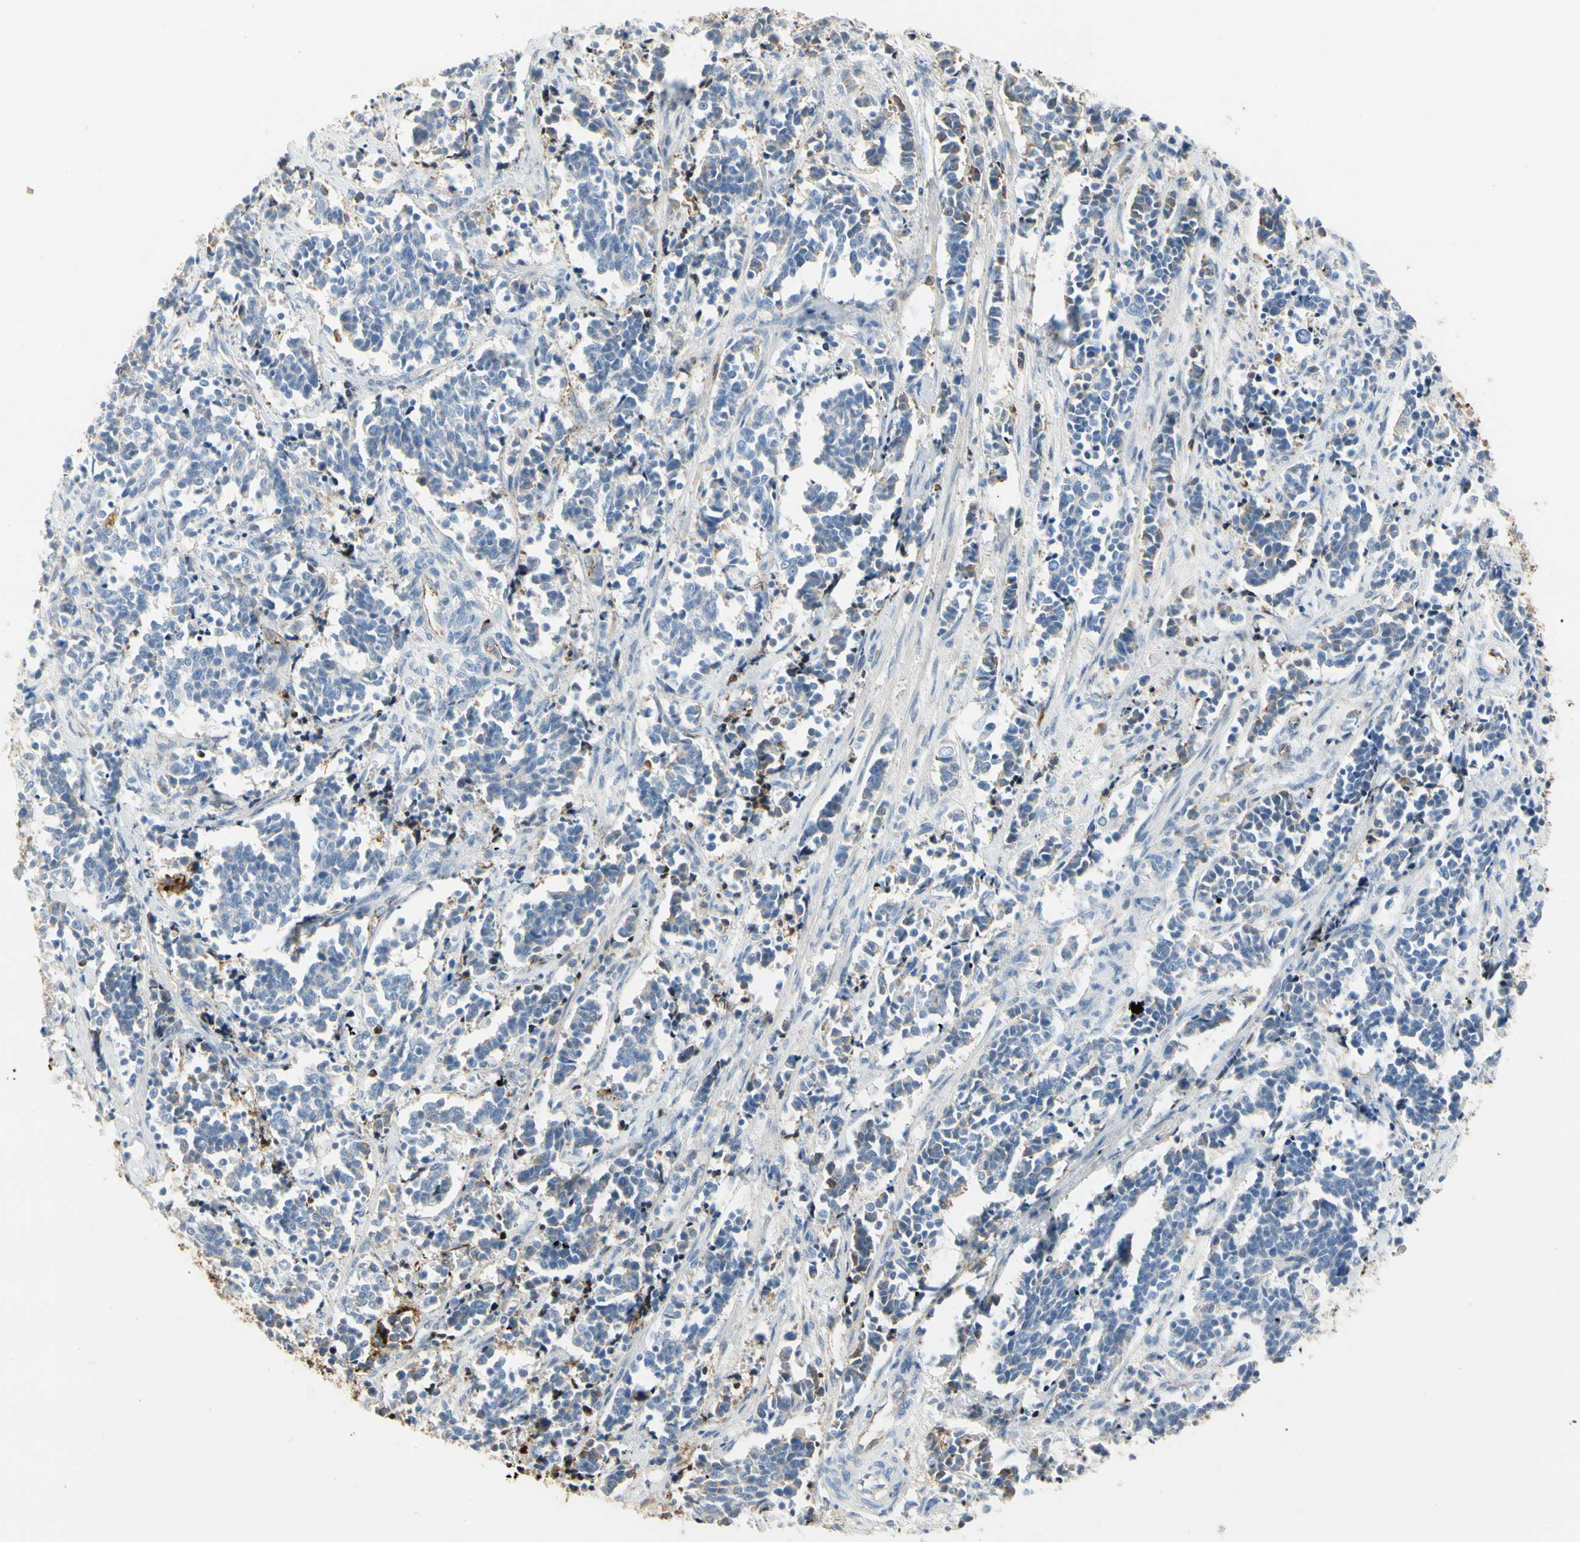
{"staining": {"intensity": "strong", "quantity": "<25%", "location": "cytoplasmic/membranous"}, "tissue": "cervical cancer", "cell_type": "Tumor cells", "image_type": "cancer", "snomed": [{"axis": "morphology", "description": "Squamous cell carcinoma, NOS"}, {"axis": "topography", "description": "Cervix"}], "caption": "Protein staining of squamous cell carcinoma (cervical) tissue exhibits strong cytoplasmic/membranous staining in about <25% of tumor cells.", "gene": "FGB", "patient": {"sex": "female", "age": 35}}